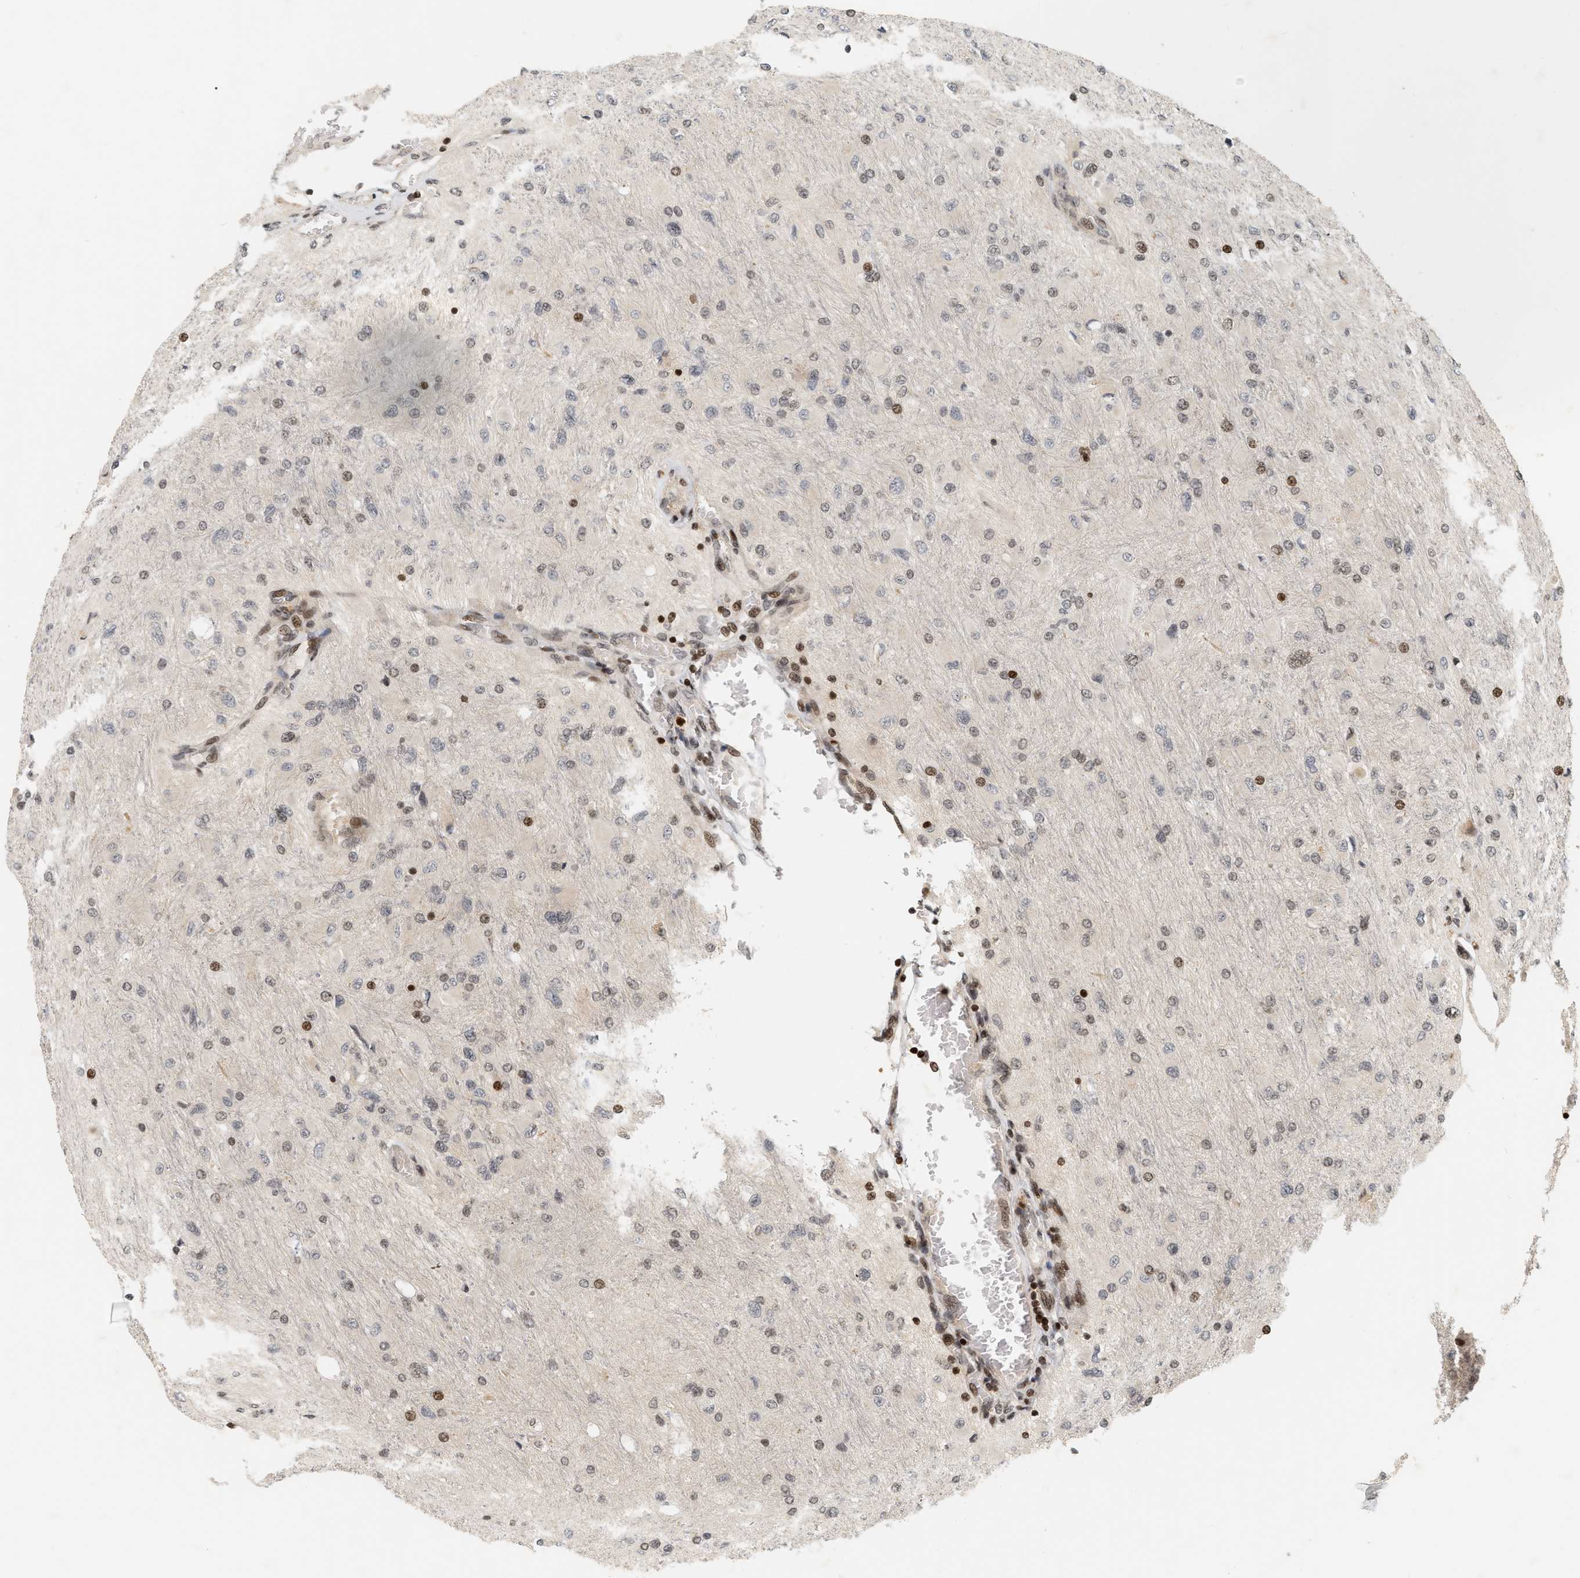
{"staining": {"intensity": "moderate", "quantity": "<25%", "location": "nuclear"}, "tissue": "glioma", "cell_type": "Tumor cells", "image_type": "cancer", "snomed": [{"axis": "morphology", "description": "Glioma, malignant, High grade"}, {"axis": "topography", "description": "Cerebral cortex"}], "caption": "Protein staining exhibits moderate nuclear staining in about <25% of tumor cells in glioma.", "gene": "NFE2L2", "patient": {"sex": "female", "age": 36}}